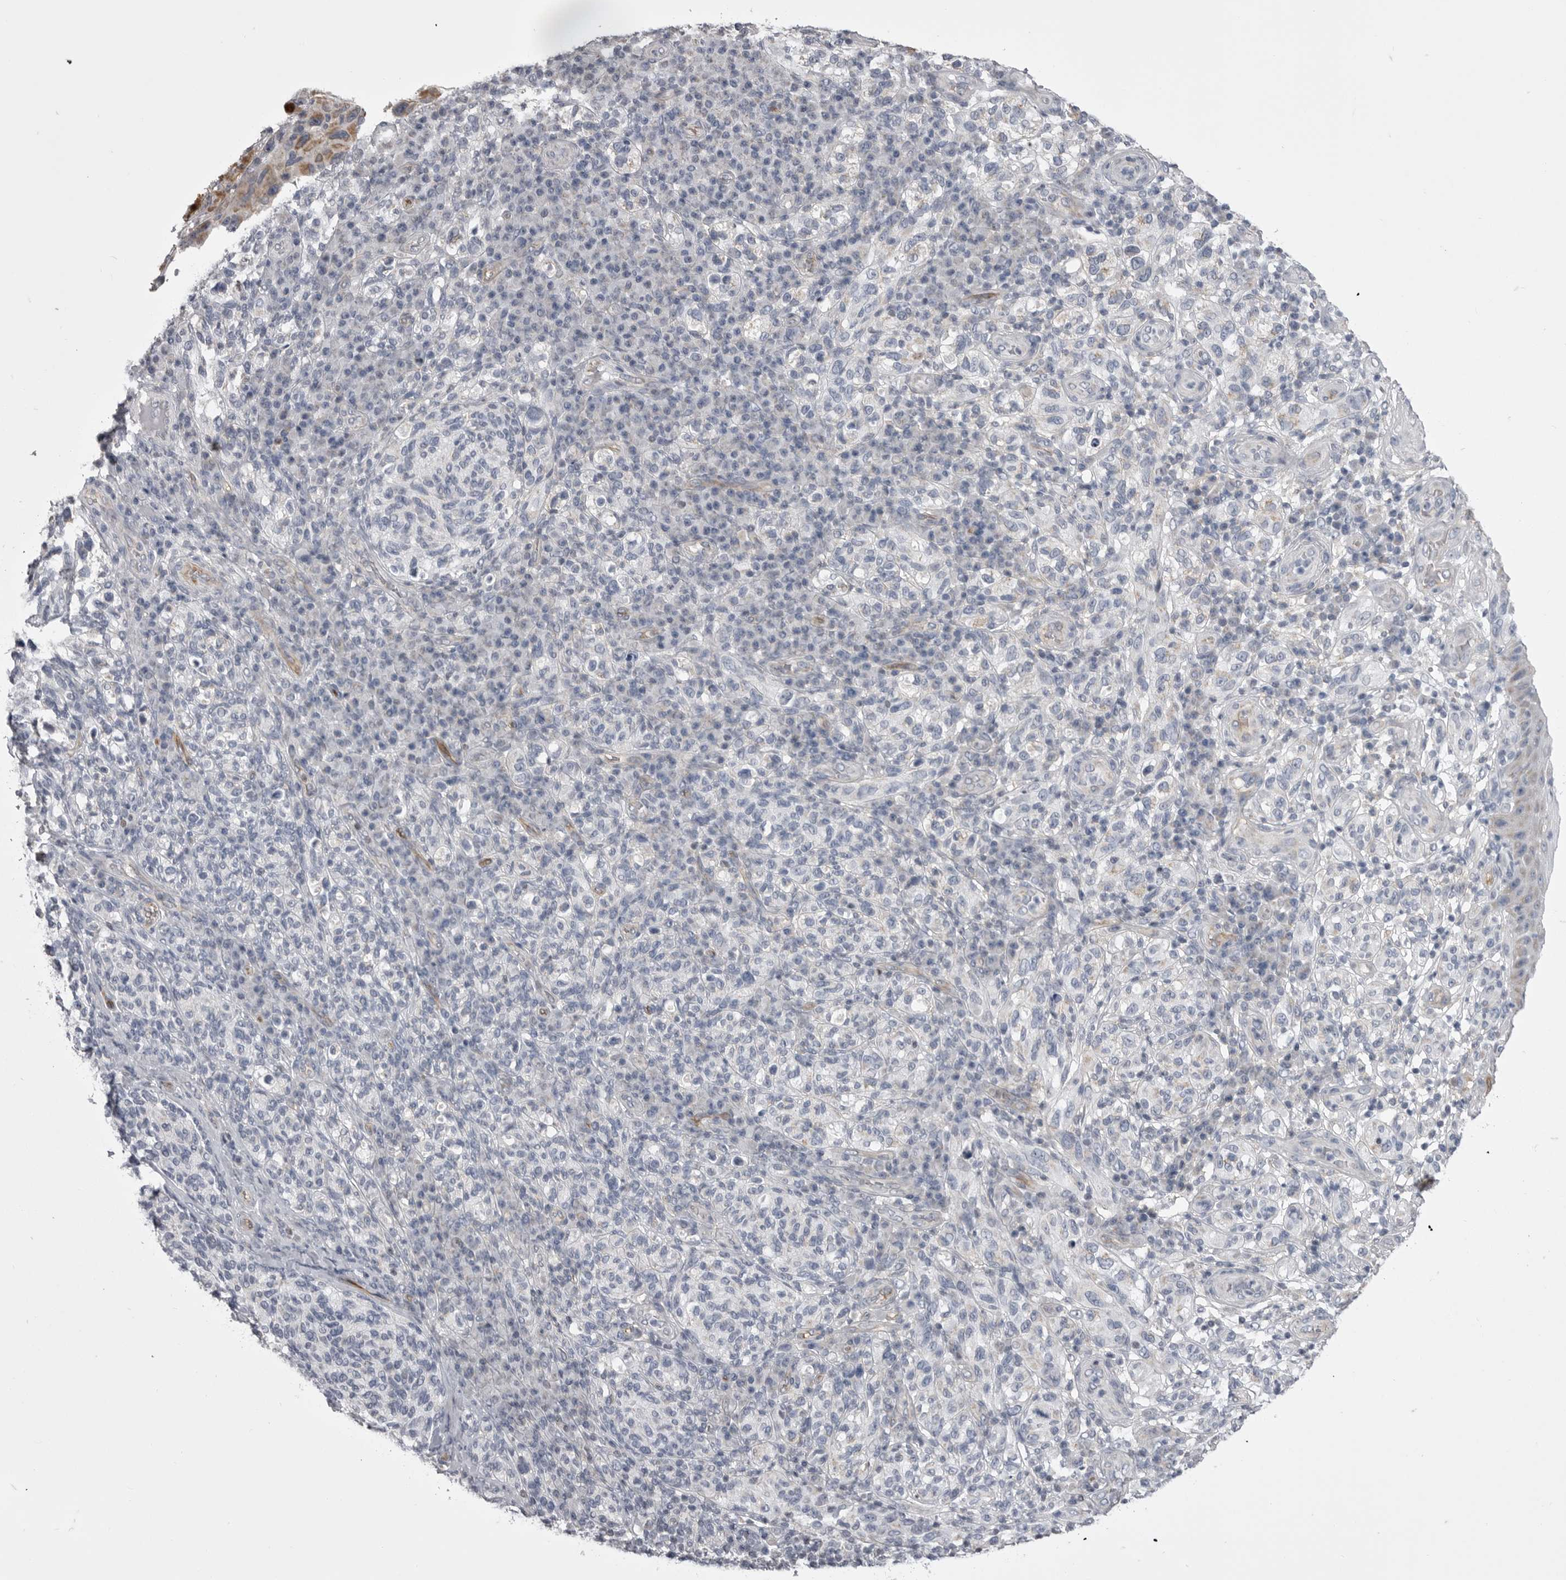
{"staining": {"intensity": "negative", "quantity": "none", "location": "none"}, "tissue": "melanoma", "cell_type": "Tumor cells", "image_type": "cancer", "snomed": [{"axis": "morphology", "description": "Malignant melanoma, NOS"}, {"axis": "topography", "description": "Skin"}], "caption": "DAB (3,3'-diaminobenzidine) immunohistochemical staining of human melanoma shows no significant staining in tumor cells.", "gene": "OPLAH", "patient": {"sex": "female", "age": 73}}